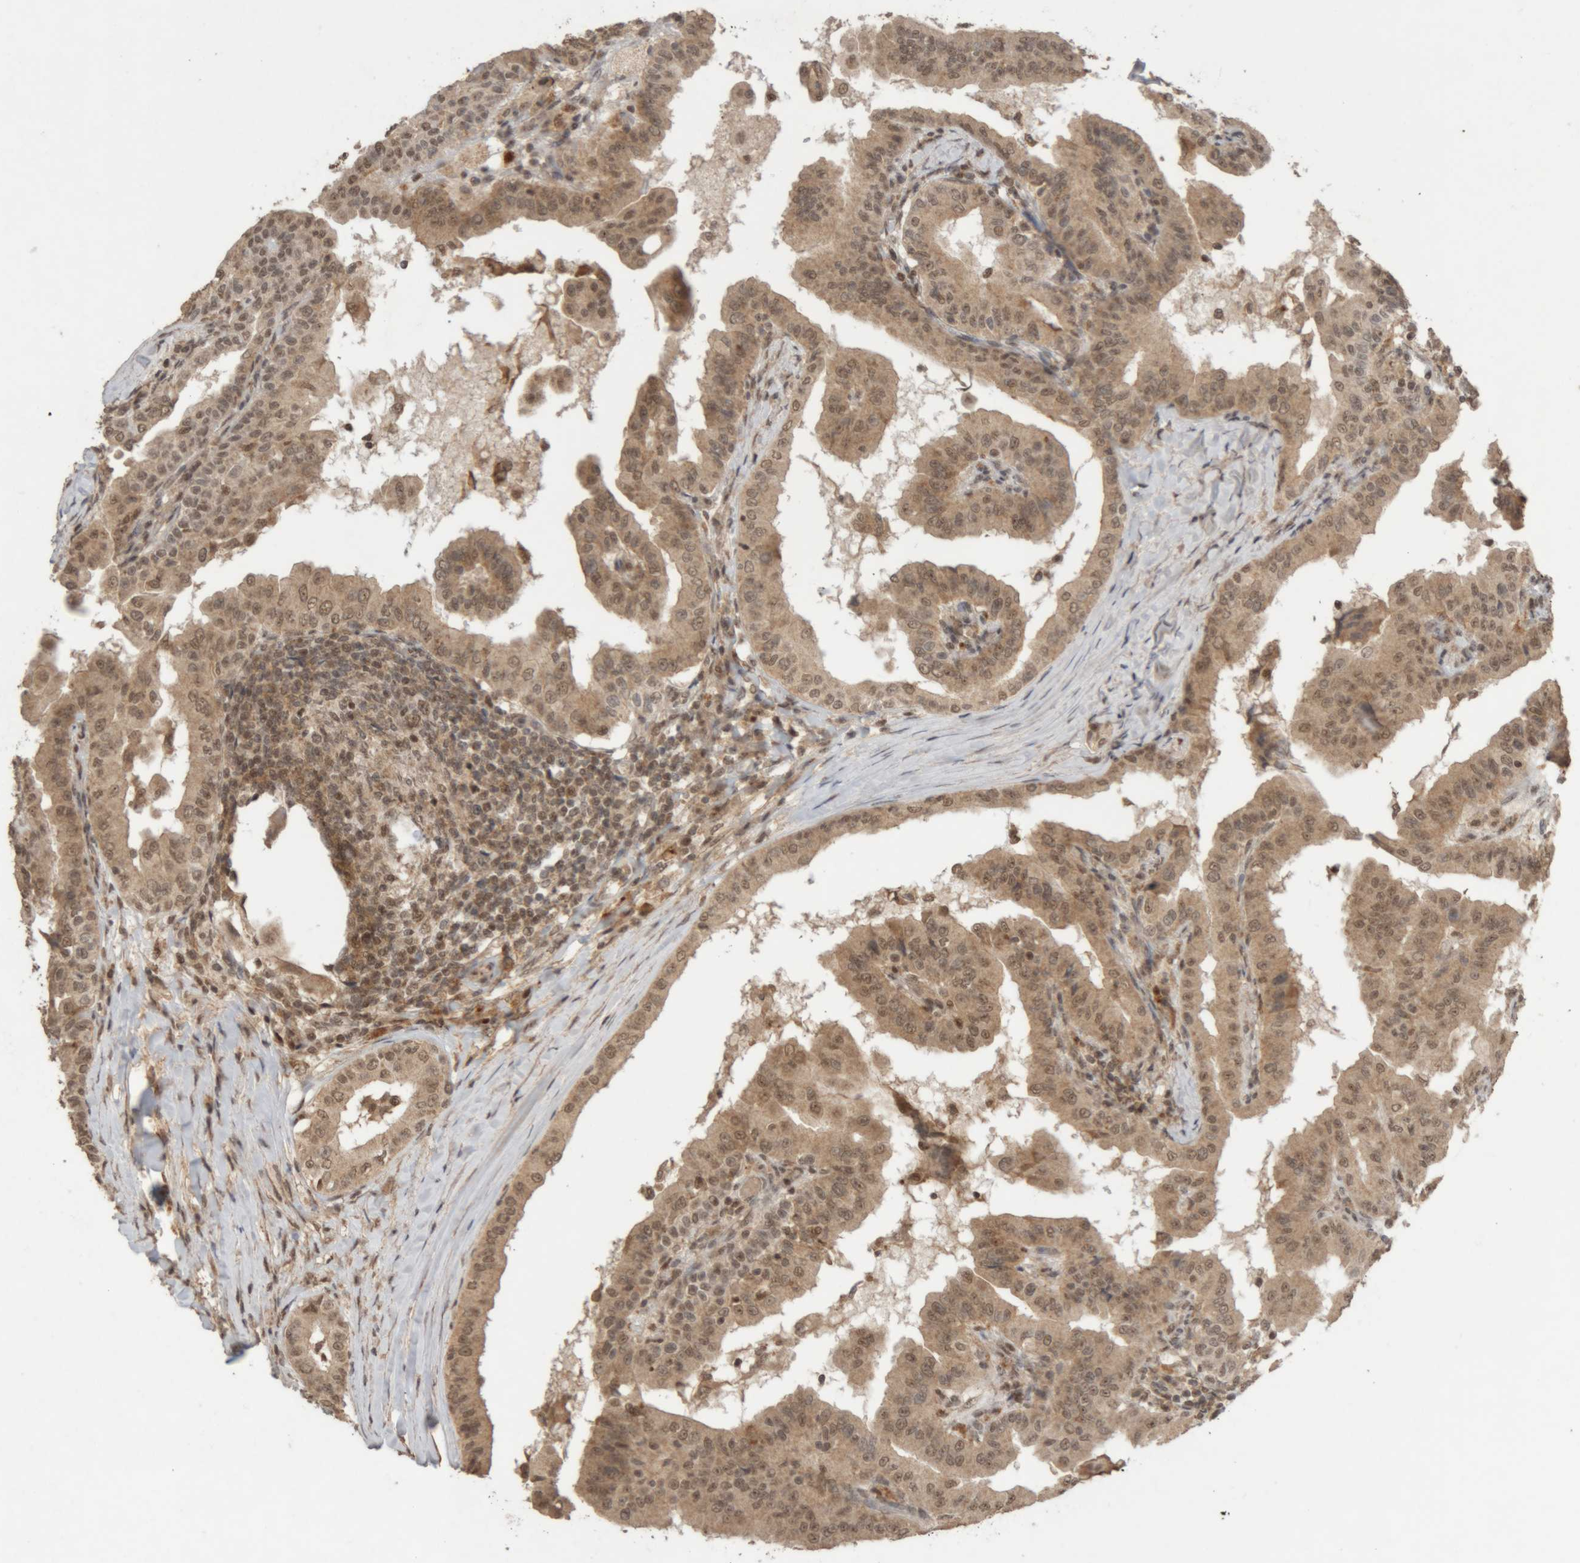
{"staining": {"intensity": "moderate", "quantity": ">75%", "location": "cytoplasmic/membranous,nuclear"}, "tissue": "thyroid cancer", "cell_type": "Tumor cells", "image_type": "cancer", "snomed": [{"axis": "morphology", "description": "Papillary adenocarcinoma, NOS"}, {"axis": "topography", "description": "Thyroid gland"}], "caption": "Papillary adenocarcinoma (thyroid) stained with a protein marker reveals moderate staining in tumor cells.", "gene": "KEAP1", "patient": {"sex": "male", "age": 33}}